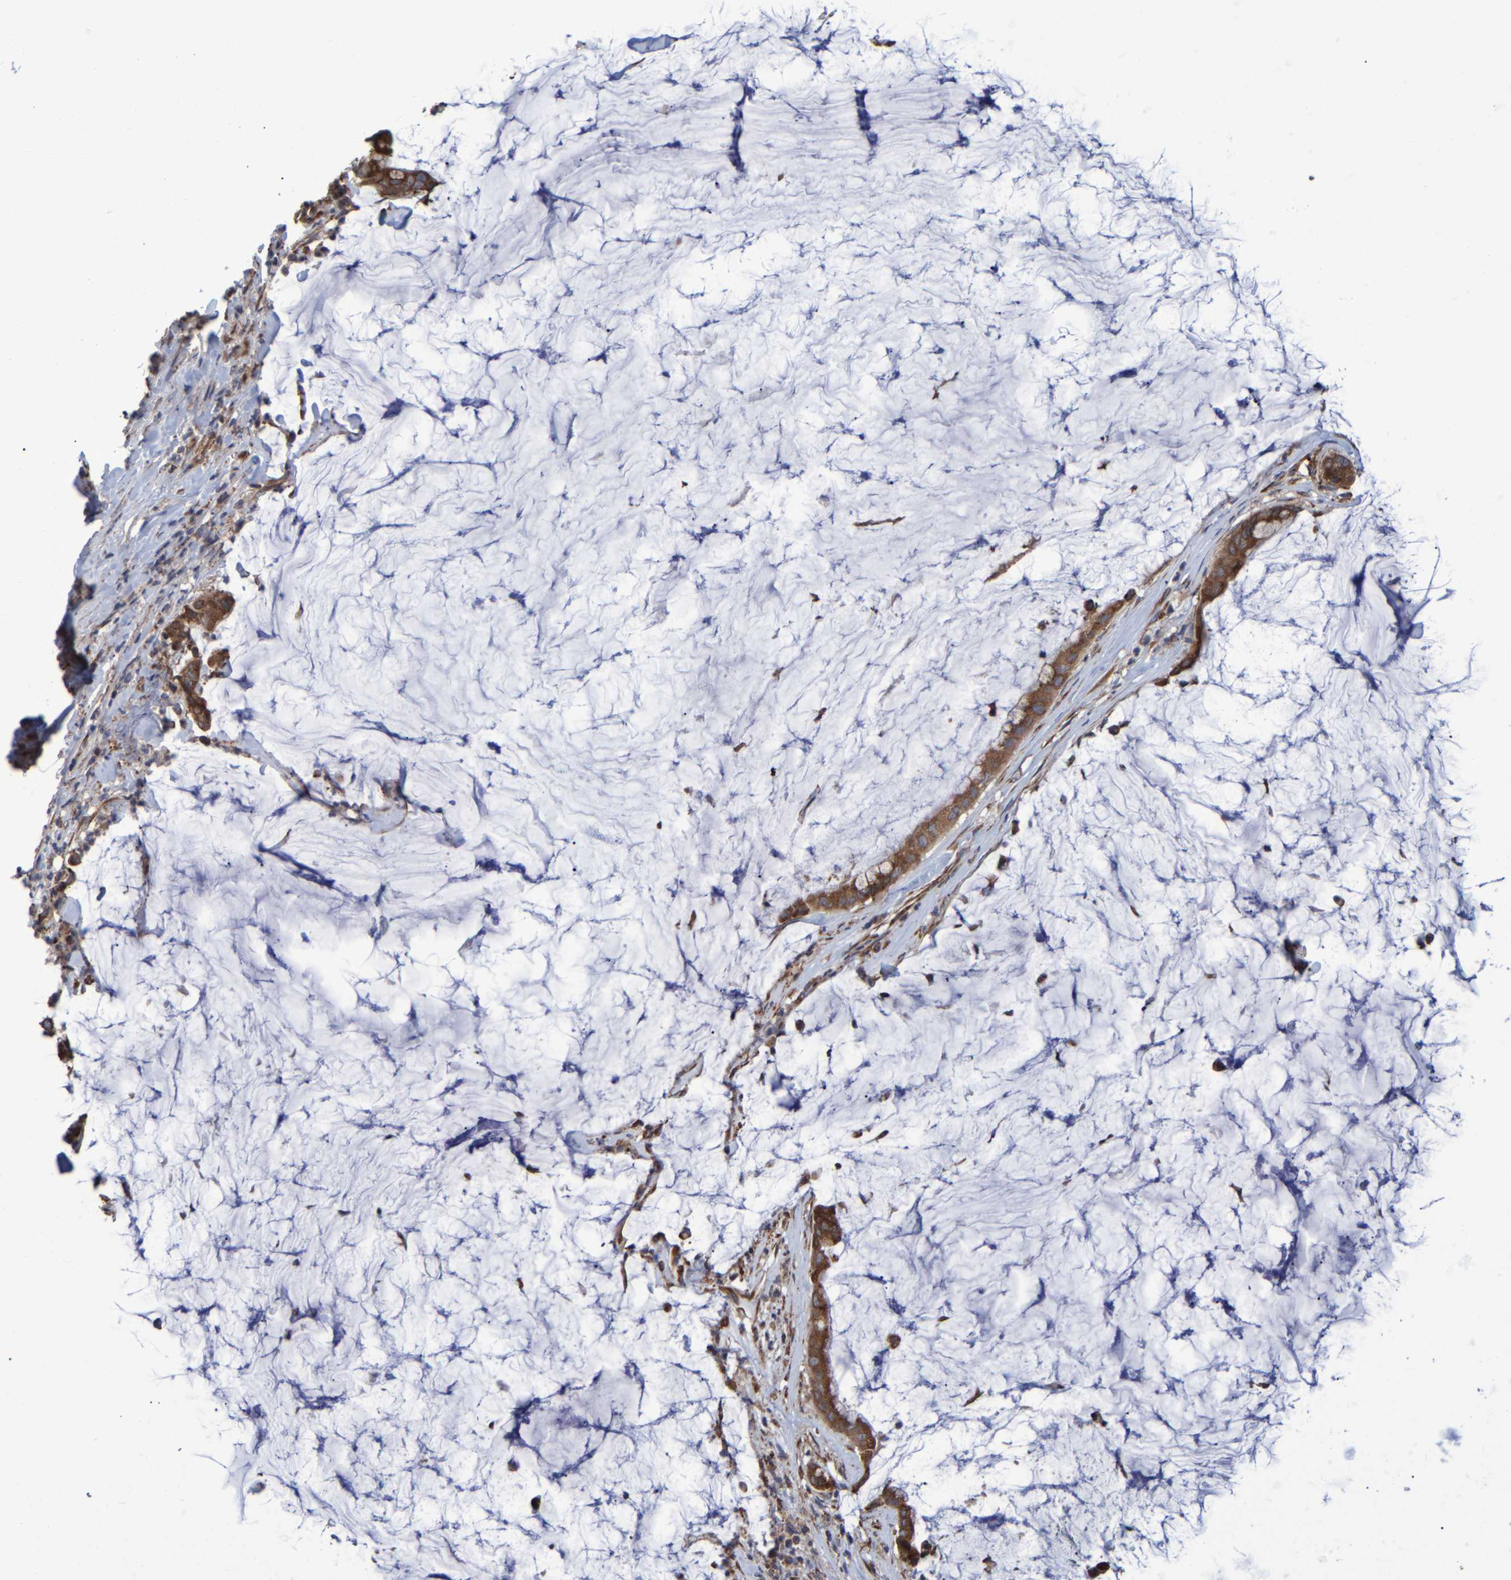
{"staining": {"intensity": "moderate", "quantity": ">75%", "location": "cytoplasmic/membranous"}, "tissue": "pancreatic cancer", "cell_type": "Tumor cells", "image_type": "cancer", "snomed": [{"axis": "morphology", "description": "Adenocarcinoma, NOS"}, {"axis": "topography", "description": "Pancreas"}], "caption": "The histopathology image shows immunohistochemical staining of adenocarcinoma (pancreatic). There is moderate cytoplasmic/membranous staining is appreciated in about >75% of tumor cells.", "gene": "SPAG5", "patient": {"sex": "male", "age": 41}}